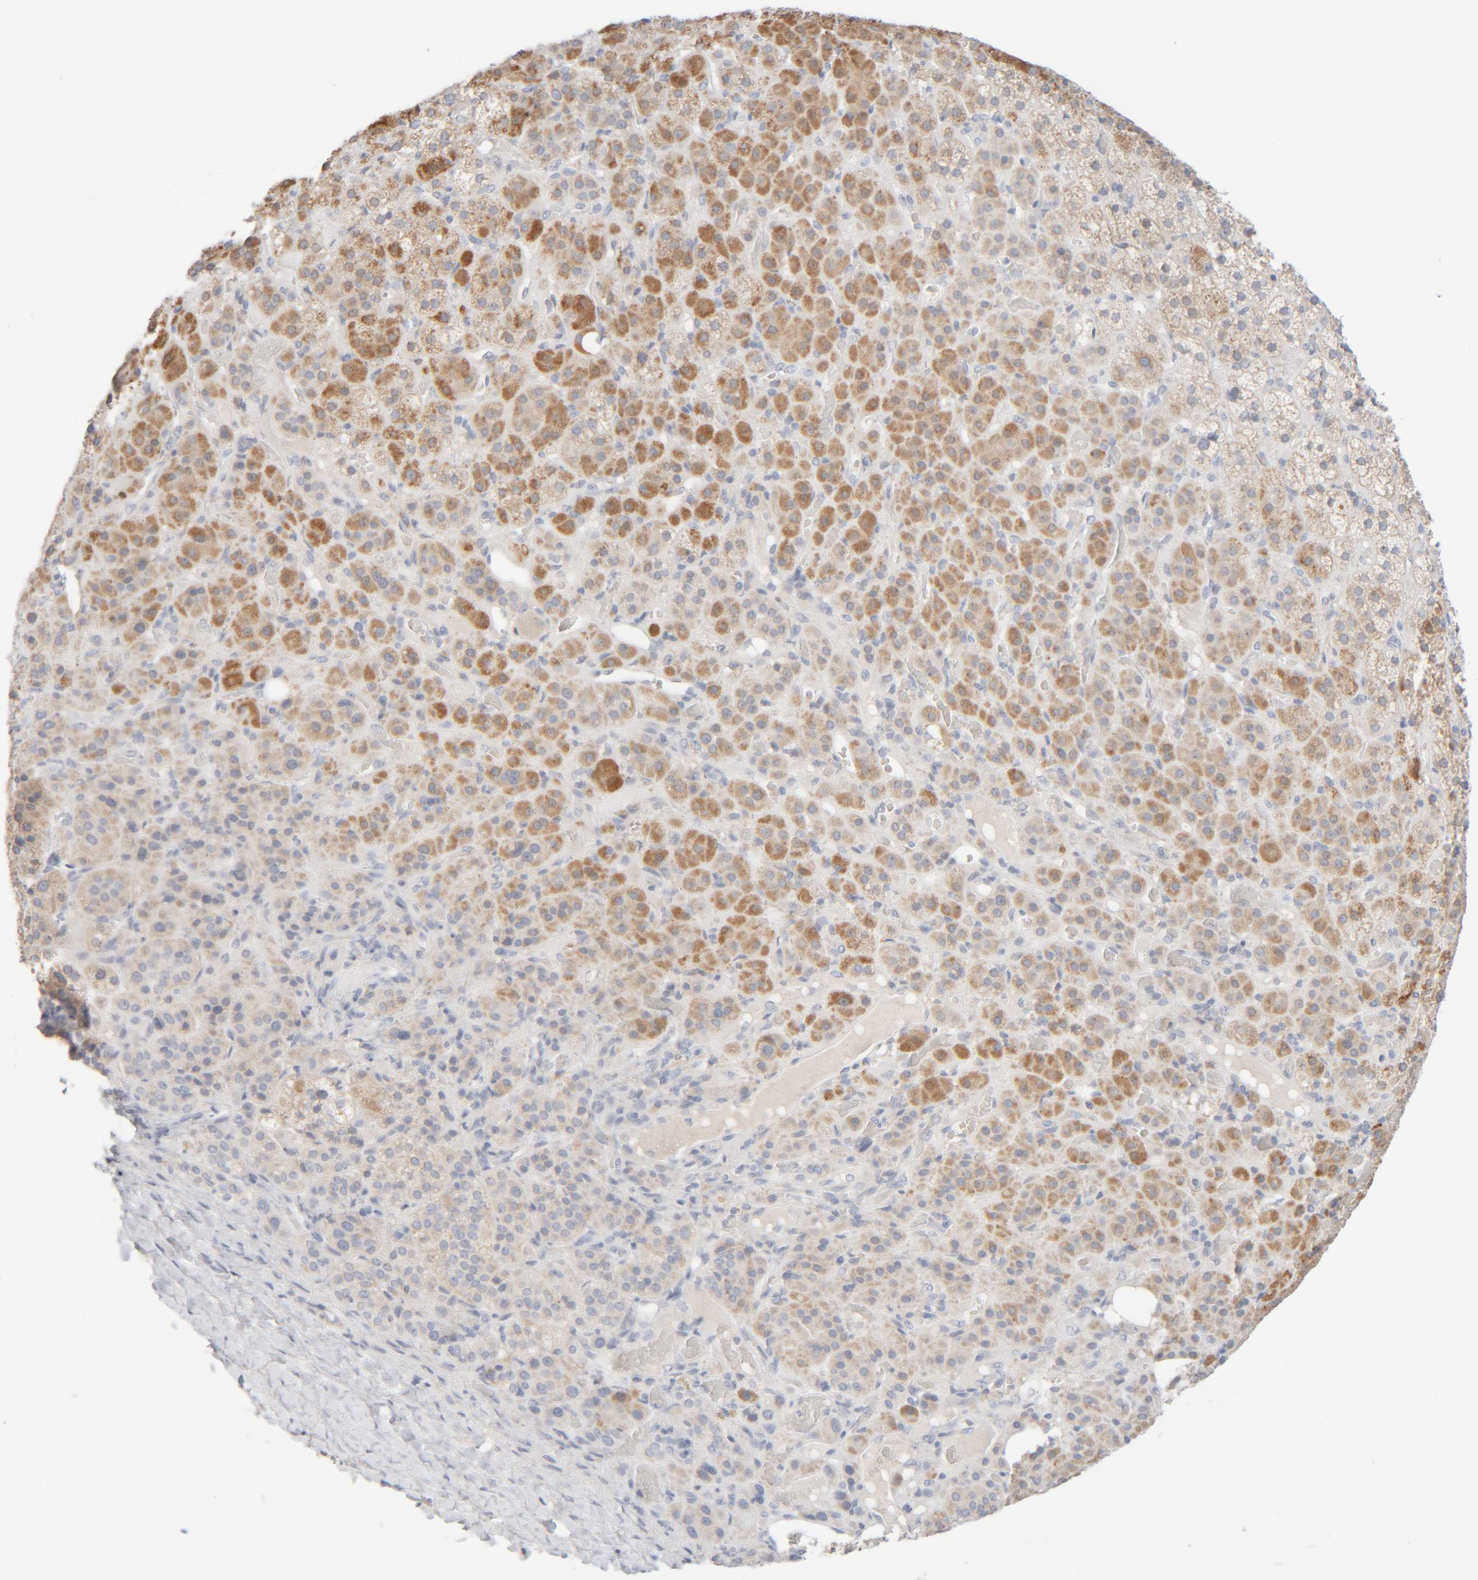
{"staining": {"intensity": "moderate", "quantity": "25%-75%", "location": "cytoplasmic/membranous"}, "tissue": "adrenal gland", "cell_type": "Glandular cells", "image_type": "normal", "snomed": [{"axis": "morphology", "description": "Normal tissue, NOS"}, {"axis": "topography", "description": "Adrenal gland"}], "caption": "Adrenal gland stained with immunohistochemistry shows moderate cytoplasmic/membranous expression in approximately 25%-75% of glandular cells.", "gene": "RIDA", "patient": {"sex": "male", "age": 57}}